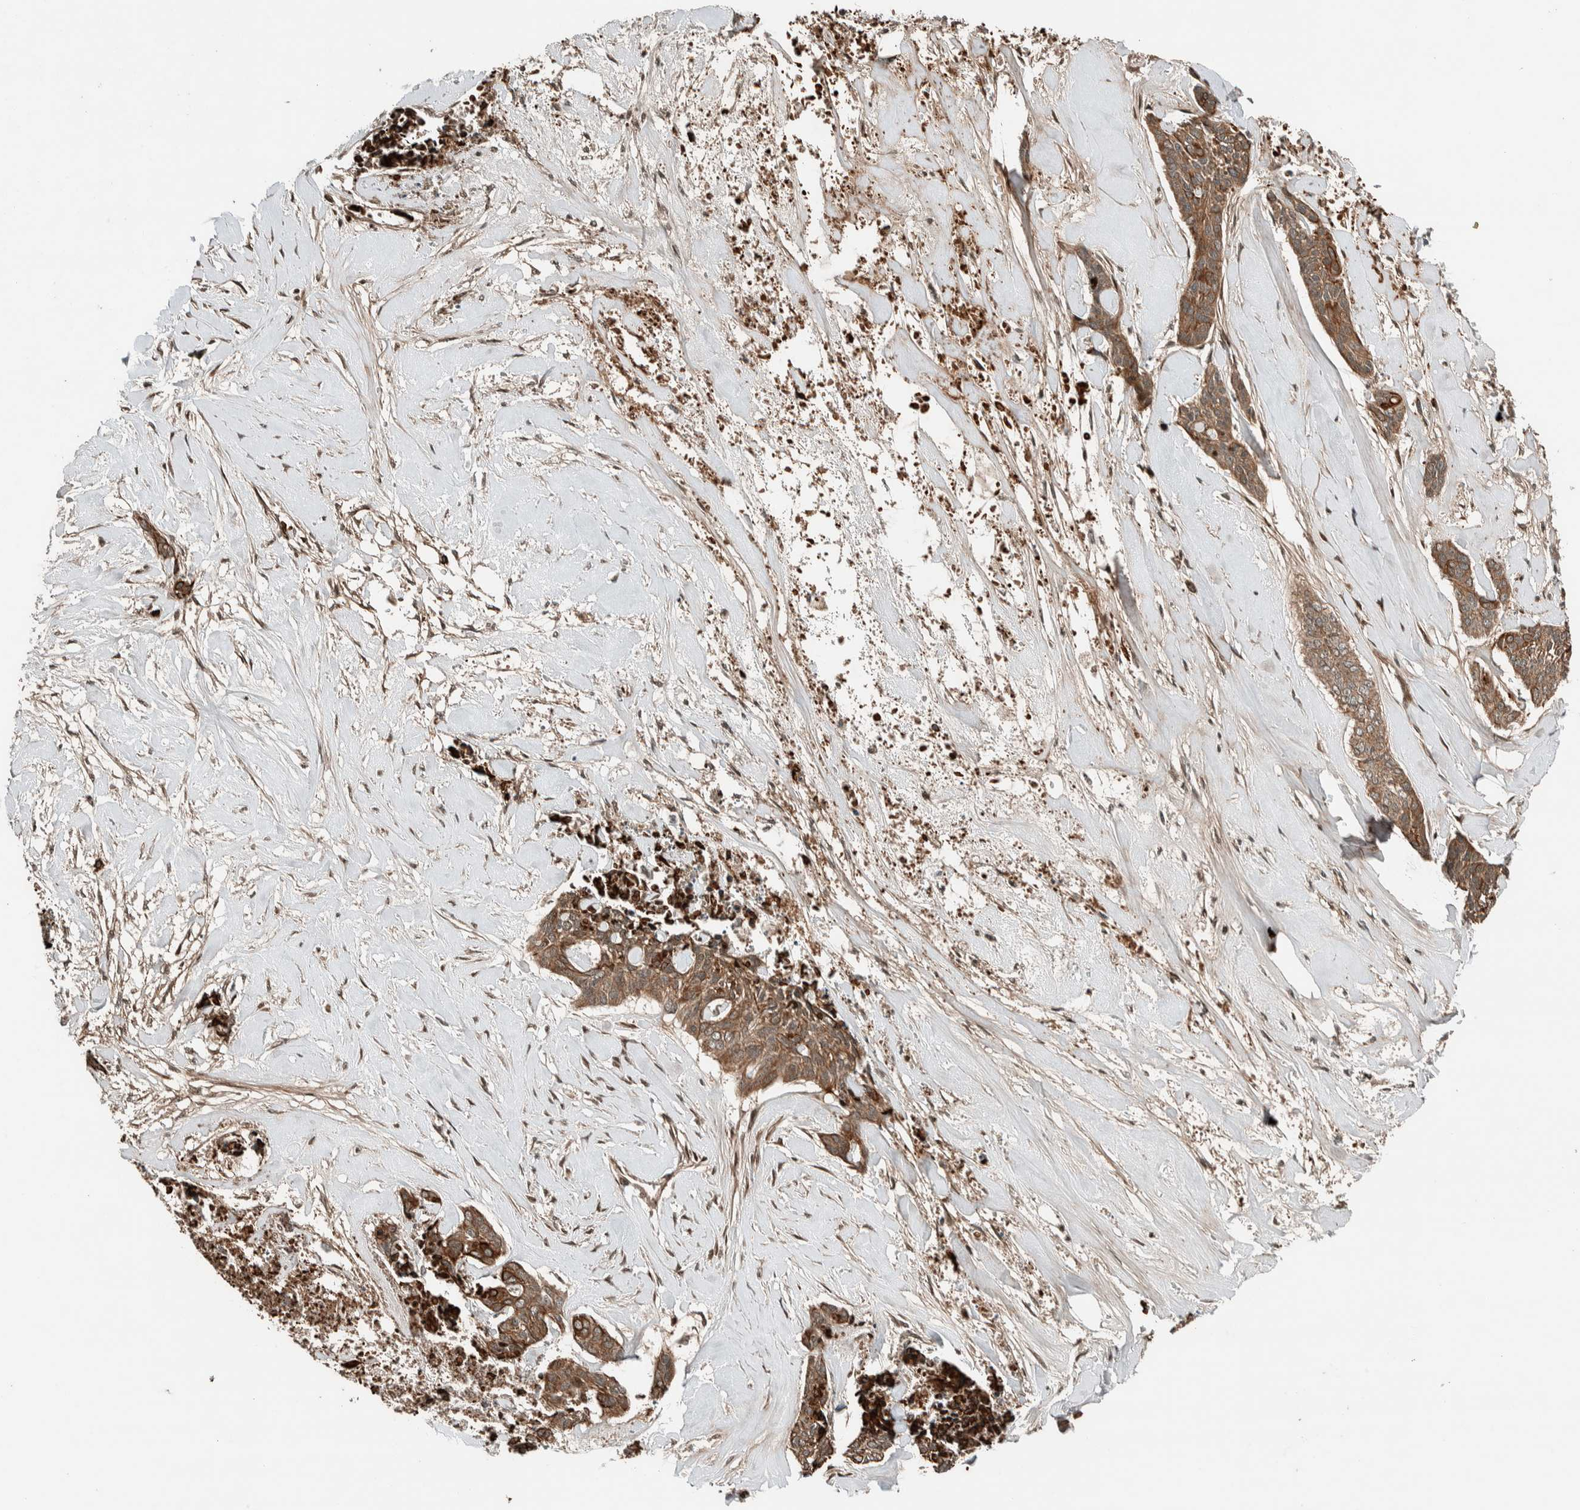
{"staining": {"intensity": "moderate", "quantity": ">75%", "location": "cytoplasmic/membranous"}, "tissue": "skin cancer", "cell_type": "Tumor cells", "image_type": "cancer", "snomed": [{"axis": "morphology", "description": "Basal cell carcinoma"}, {"axis": "topography", "description": "Skin"}], "caption": "Skin cancer was stained to show a protein in brown. There is medium levels of moderate cytoplasmic/membranous positivity in approximately >75% of tumor cells.", "gene": "STXBP4", "patient": {"sex": "female", "age": 64}}